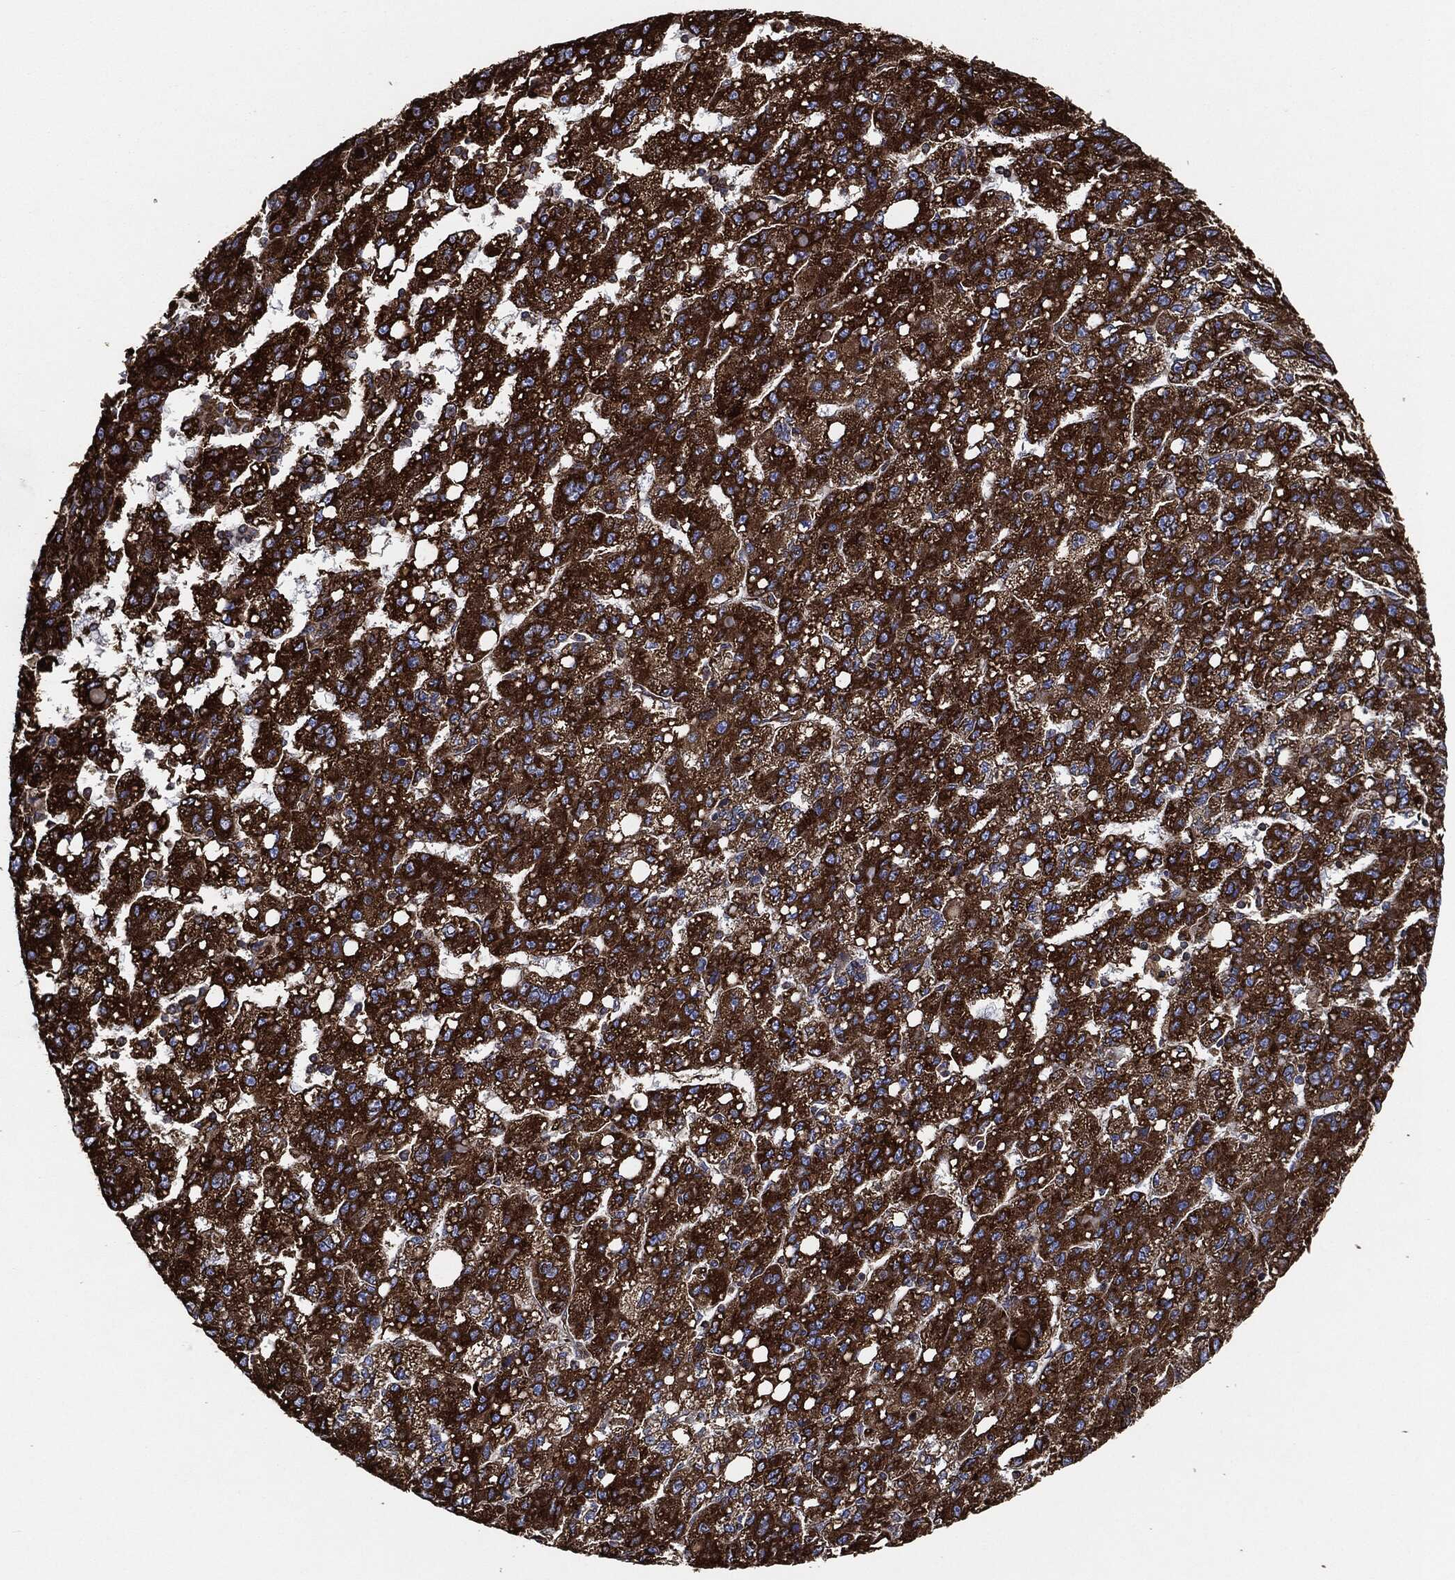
{"staining": {"intensity": "strong", "quantity": ">75%", "location": "cytoplasmic/membranous"}, "tissue": "liver cancer", "cell_type": "Tumor cells", "image_type": "cancer", "snomed": [{"axis": "morphology", "description": "Carcinoma, Hepatocellular, NOS"}, {"axis": "topography", "description": "Liver"}], "caption": "Approximately >75% of tumor cells in liver cancer demonstrate strong cytoplasmic/membranous protein staining as visualized by brown immunohistochemical staining.", "gene": "AMFR", "patient": {"sex": "female", "age": 82}}